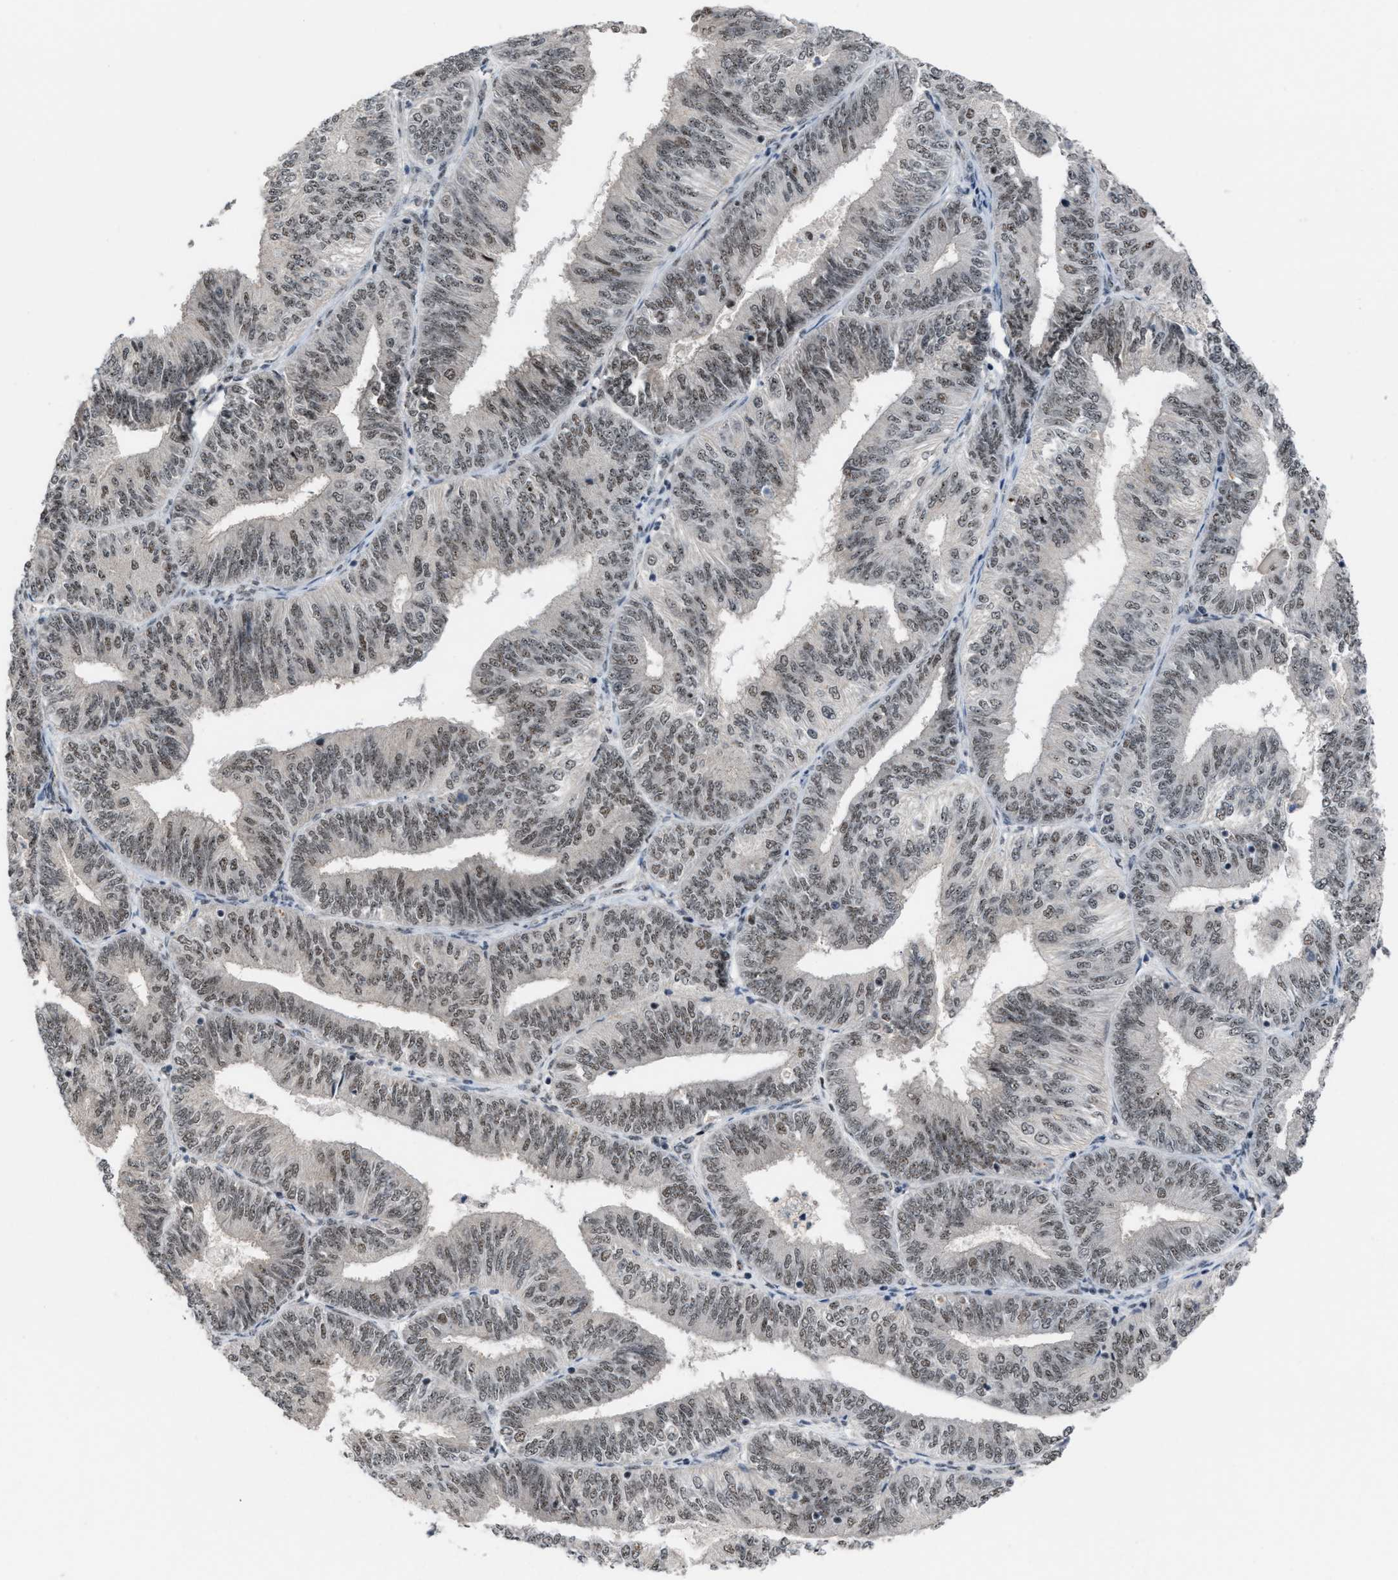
{"staining": {"intensity": "weak", "quantity": ">75%", "location": "nuclear"}, "tissue": "endometrial cancer", "cell_type": "Tumor cells", "image_type": "cancer", "snomed": [{"axis": "morphology", "description": "Adenocarcinoma, NOS"}, {"axis": "topography", "description": "Endometrium"}], "caption": "DAB immunohistochemical staining of adenocarcinoma (endometrial) demonstrates weak nuclear protein staining in about >75% of tumor cells. (brown staining indicates protein expression, while blue staining denotes nuclei).", "gene": "PRPF4", "patient": {"sex": "female", "age": 58}}